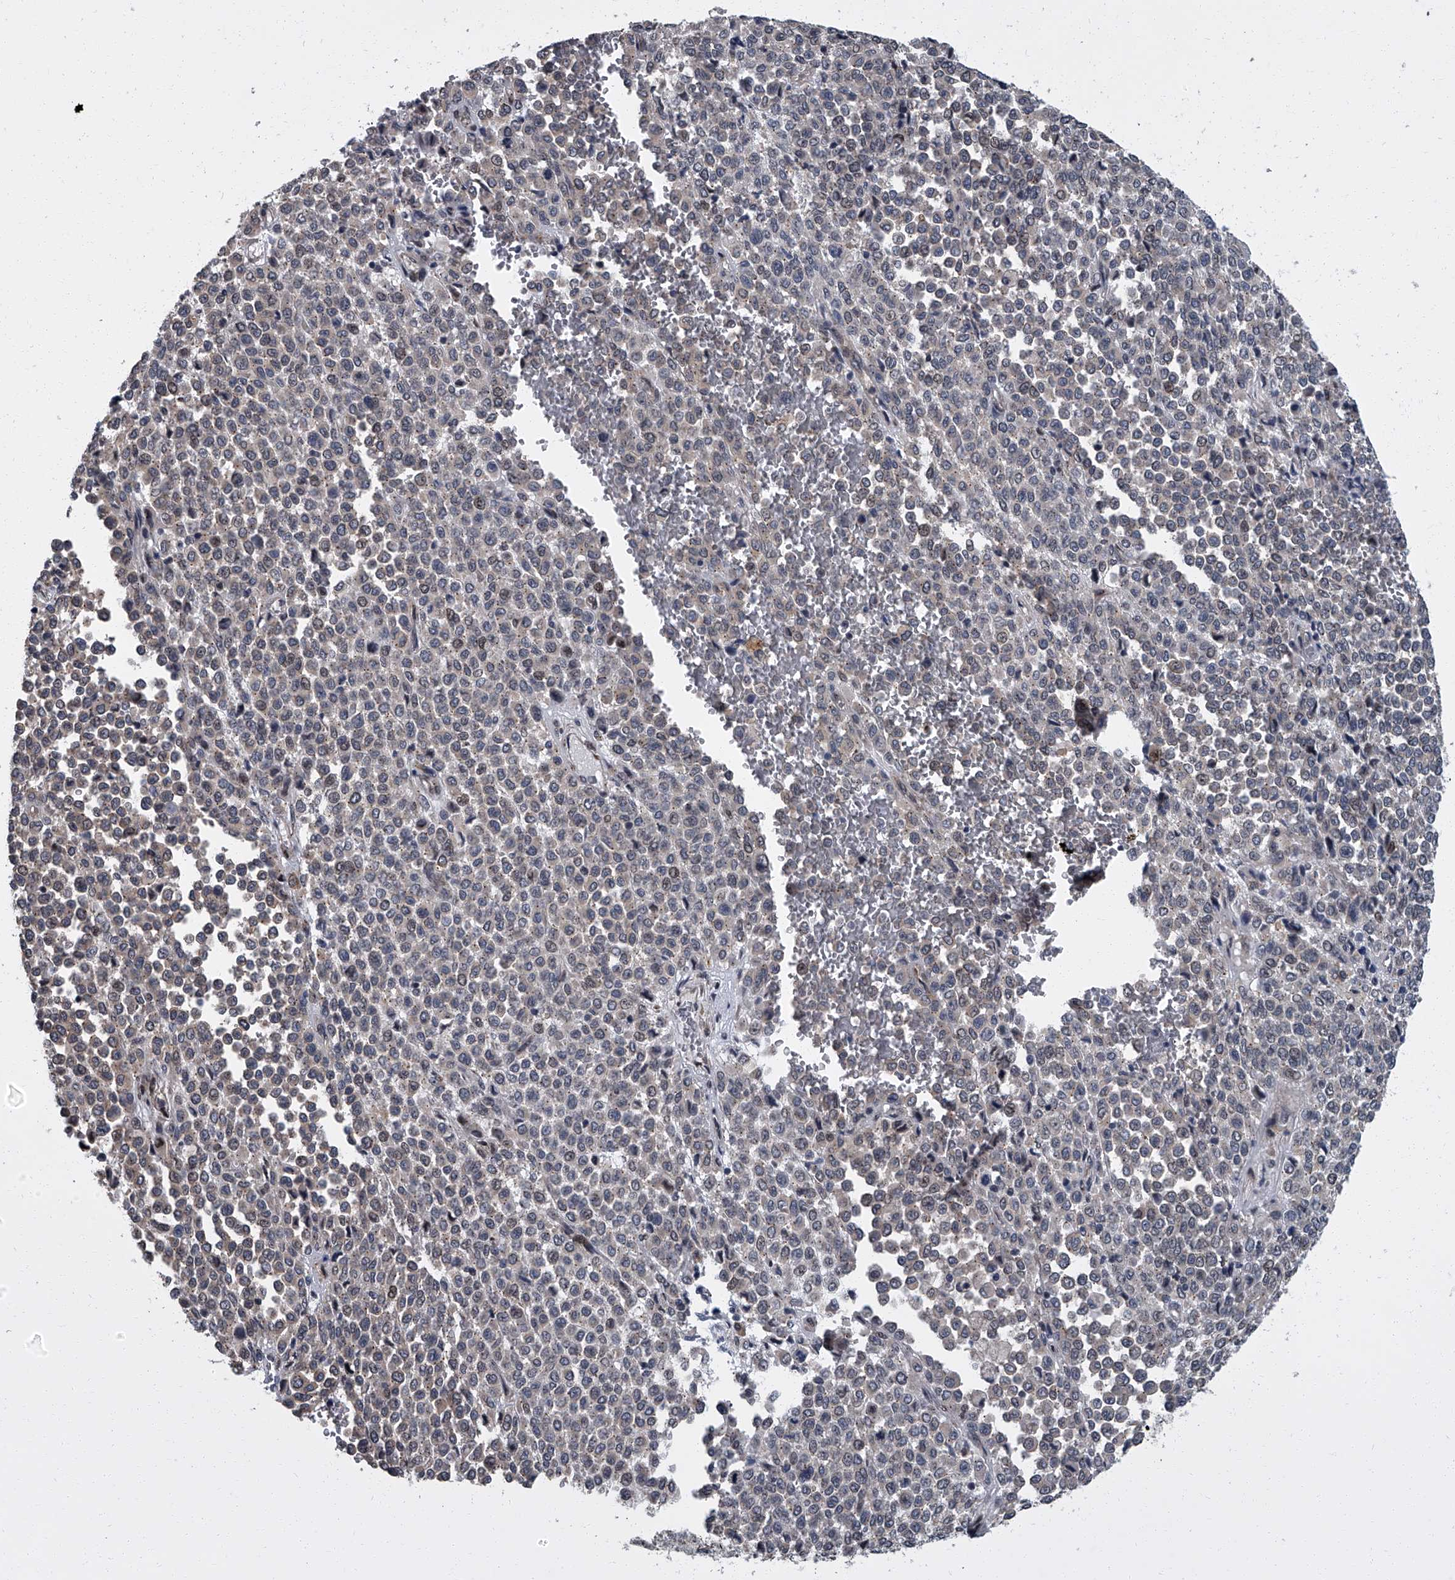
{"staining": {"intensity": "negative", "quantity": "none", "location": "none"}, "tissue": "melanoma", "cell_type": "Tumor cells", "image_type": "cancer", "snomed": [{"axis": "morphology", "description": "Malignant melanoma, Metastatic site"}, {"axis": "topography", "description": "Pancreas"}], "caption": "Immunohistochemical staining of melanoma exhibits no significant positivity in tumor cells.", "gene": "ZNF274", "patient": {"sex": "female", "age": 30}}